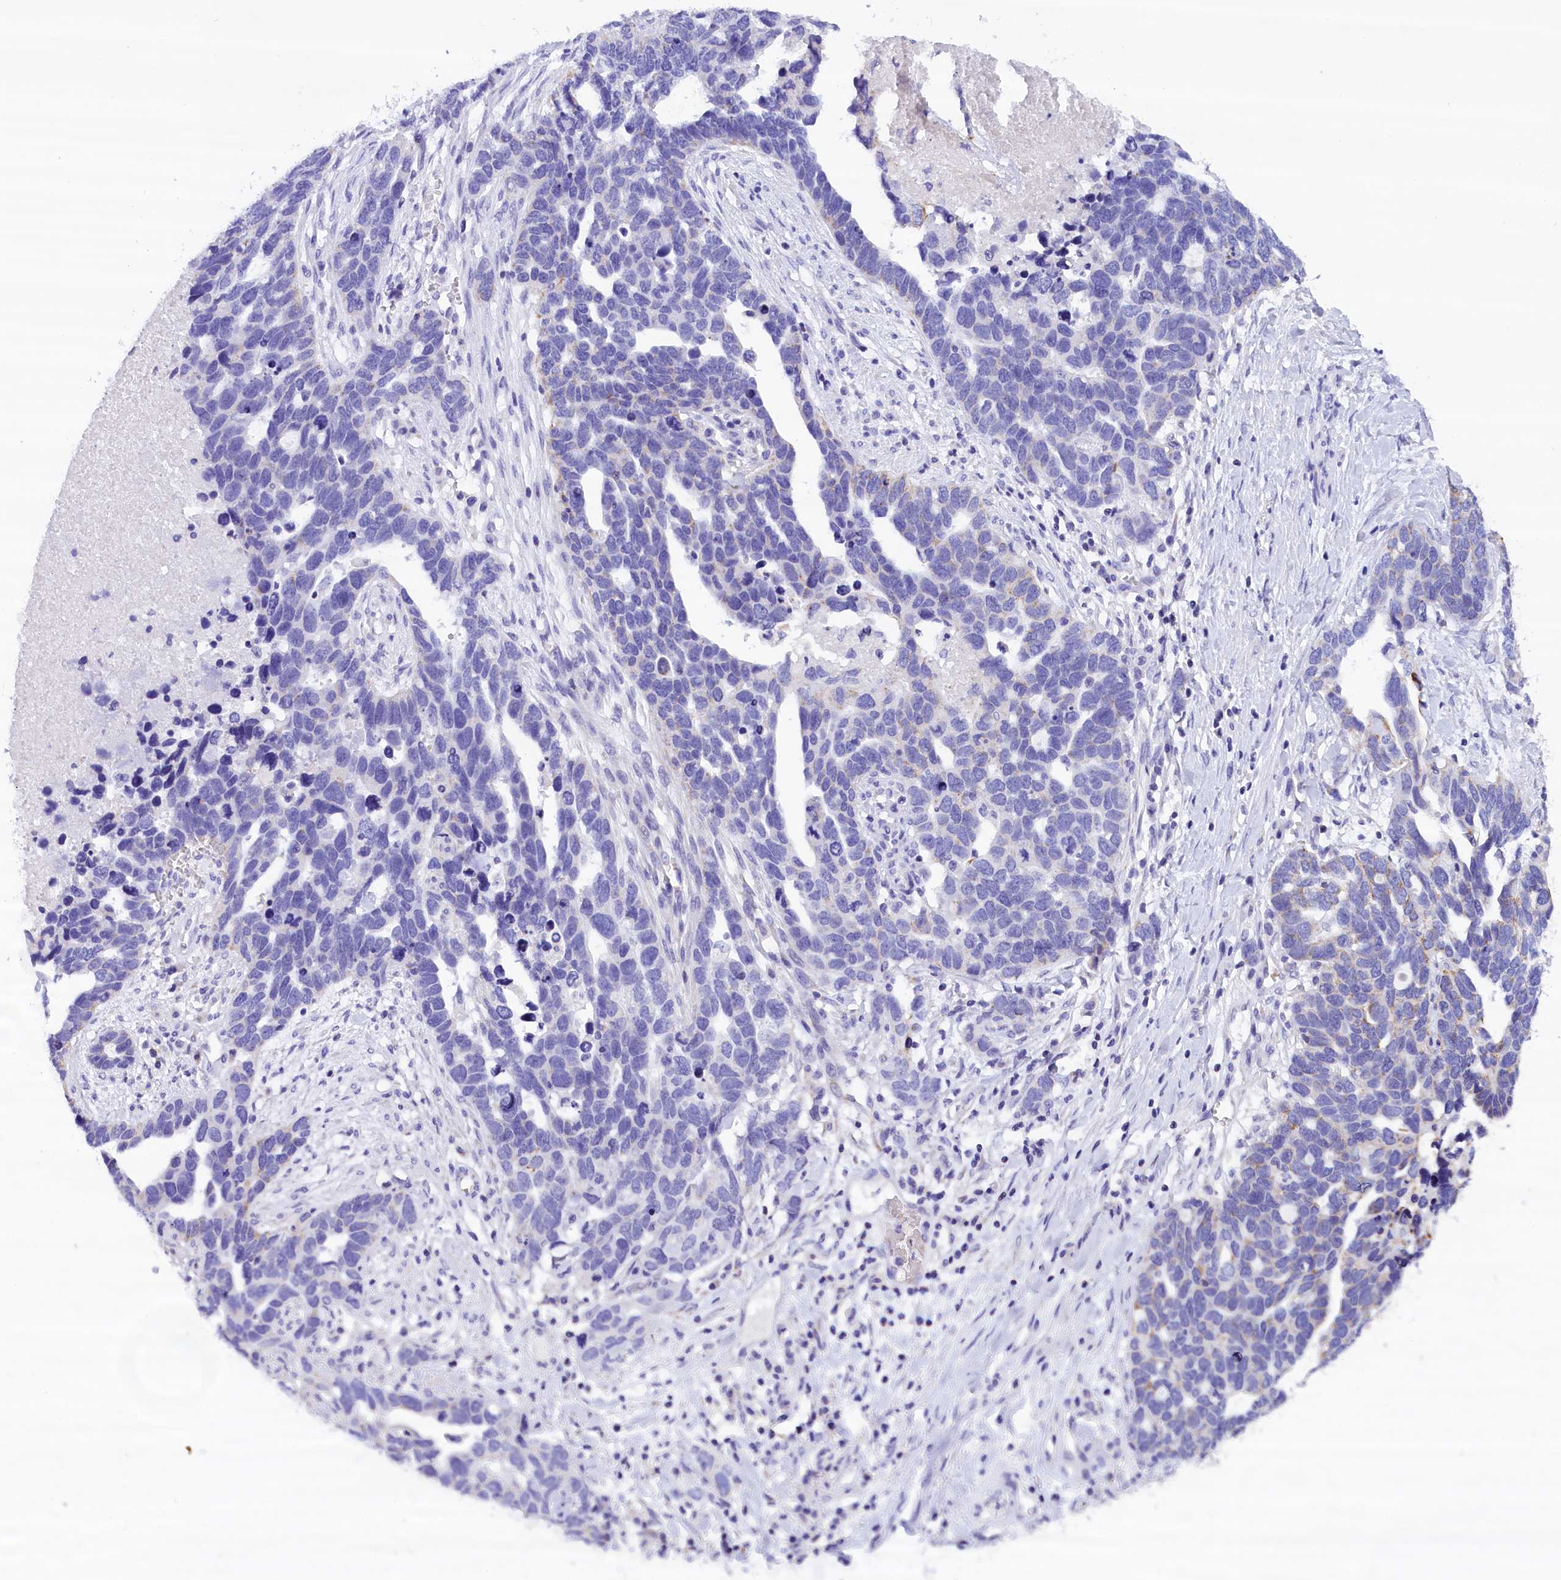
{"staining": {"intensity": "negative", "quantity": "none", "location": "none"}, "tissue": "ovarian cancer", "cell_type": "Tumor cells", "image_type": "cancer", "snomed": [{"axis": "morphology", "description": "Cystadenocarcinoma, serous, NOS"}, {"axis": "topography", "description": "Ovary"}], "caption": "Ovarian serous cystadenocarcinoma was stained to show a protein in brown. There is no significant positivity in tumor cells.", "gene": "ABAT", "patient": {"sex": "female", "age": 54}}